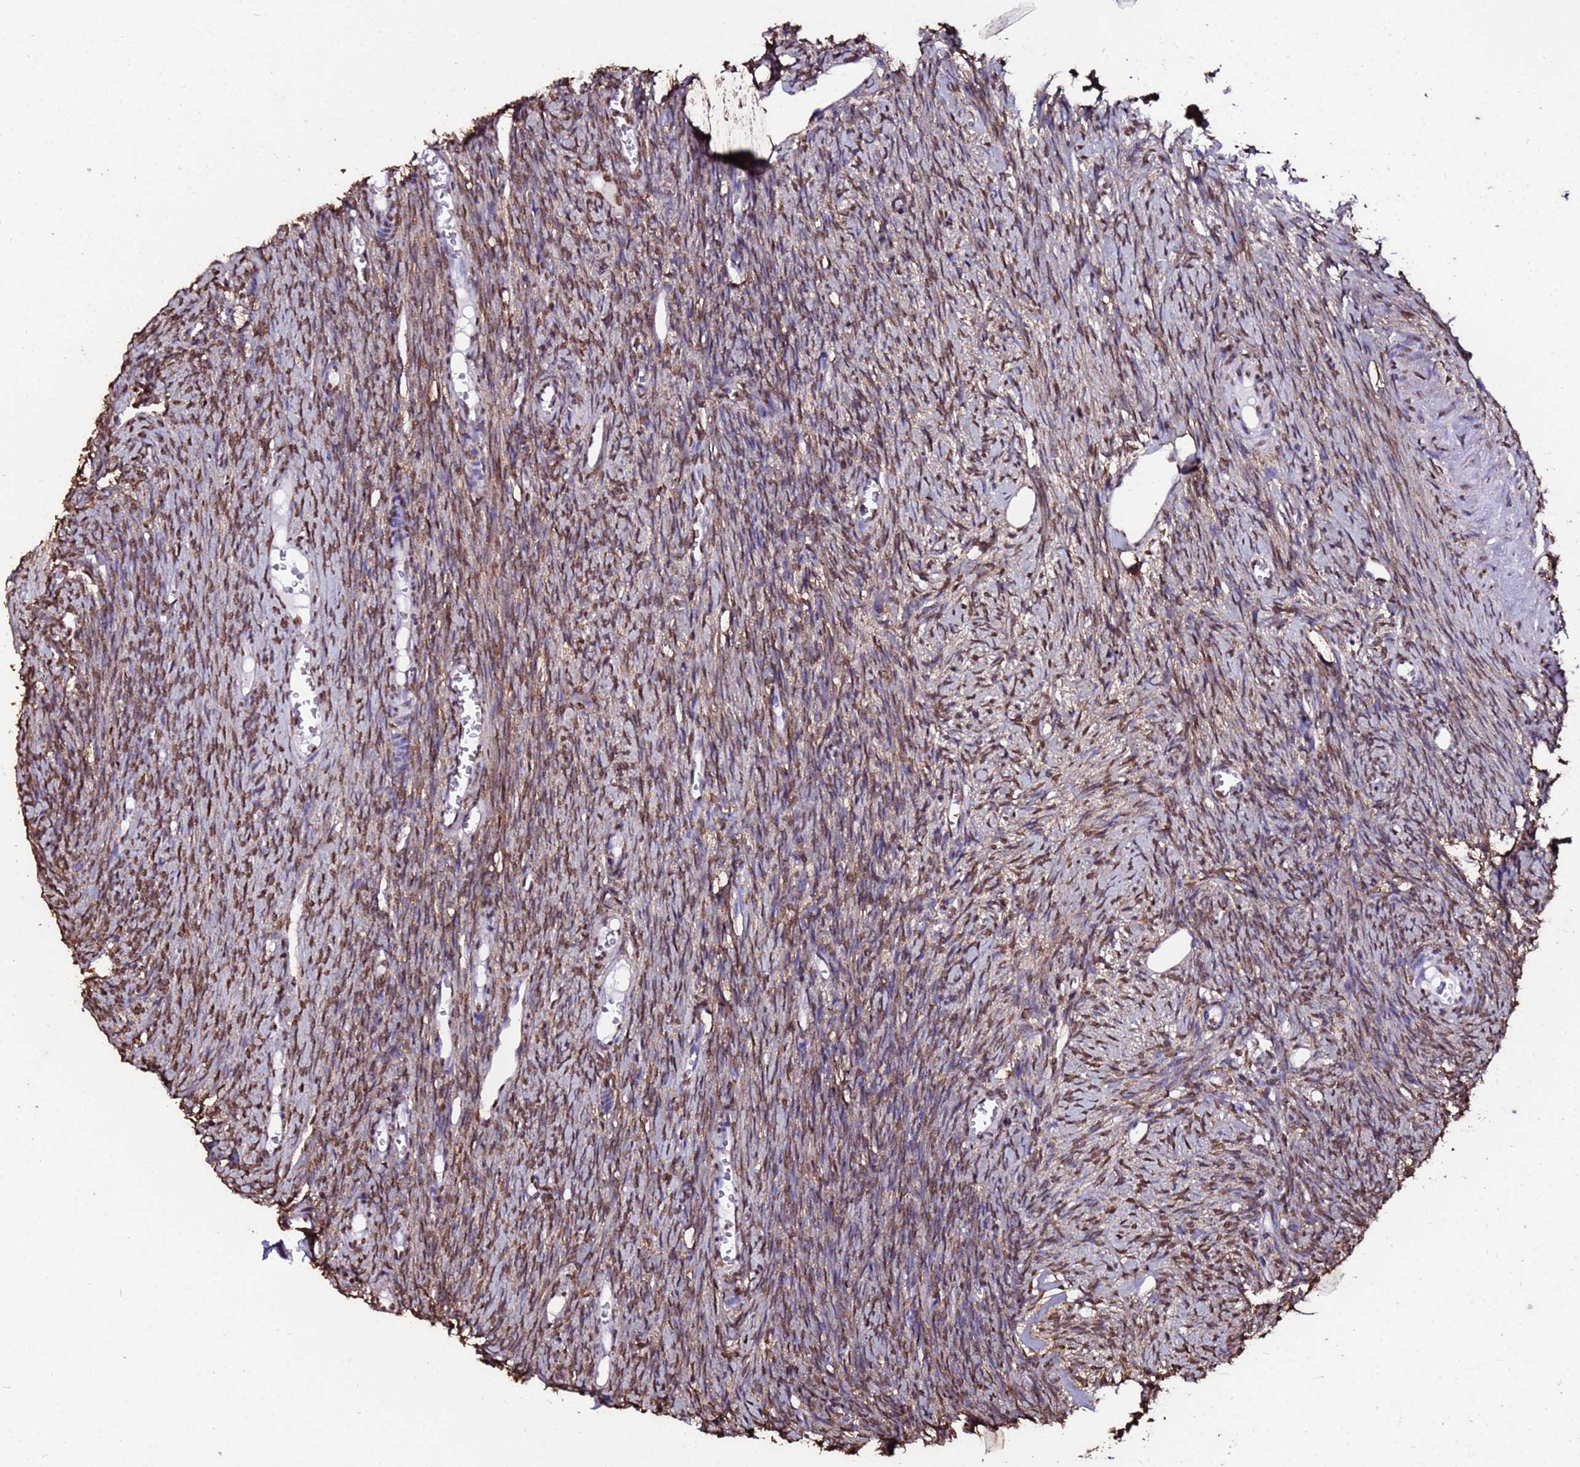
{"staining": {"intensity": "moderate", "quantity": ">75%", "location": "nuclear"}, "tissue": "ovary", "cell_type": "Follicle cells", "image_type": "normal", "snomed": [{"axis": "morphology", "description": "Normal tissue, NOS"}, {"axis": "topography", "description": "Ovary"}], "caption": "IHC histopathology image of normal human ovary stained for a protein (brown), which demonstrates medium levels of moderate nuclear staining in about >75% of follicle cells.", "gene": "TRIP6", "patient": {"sex": "female", "age": 44}}